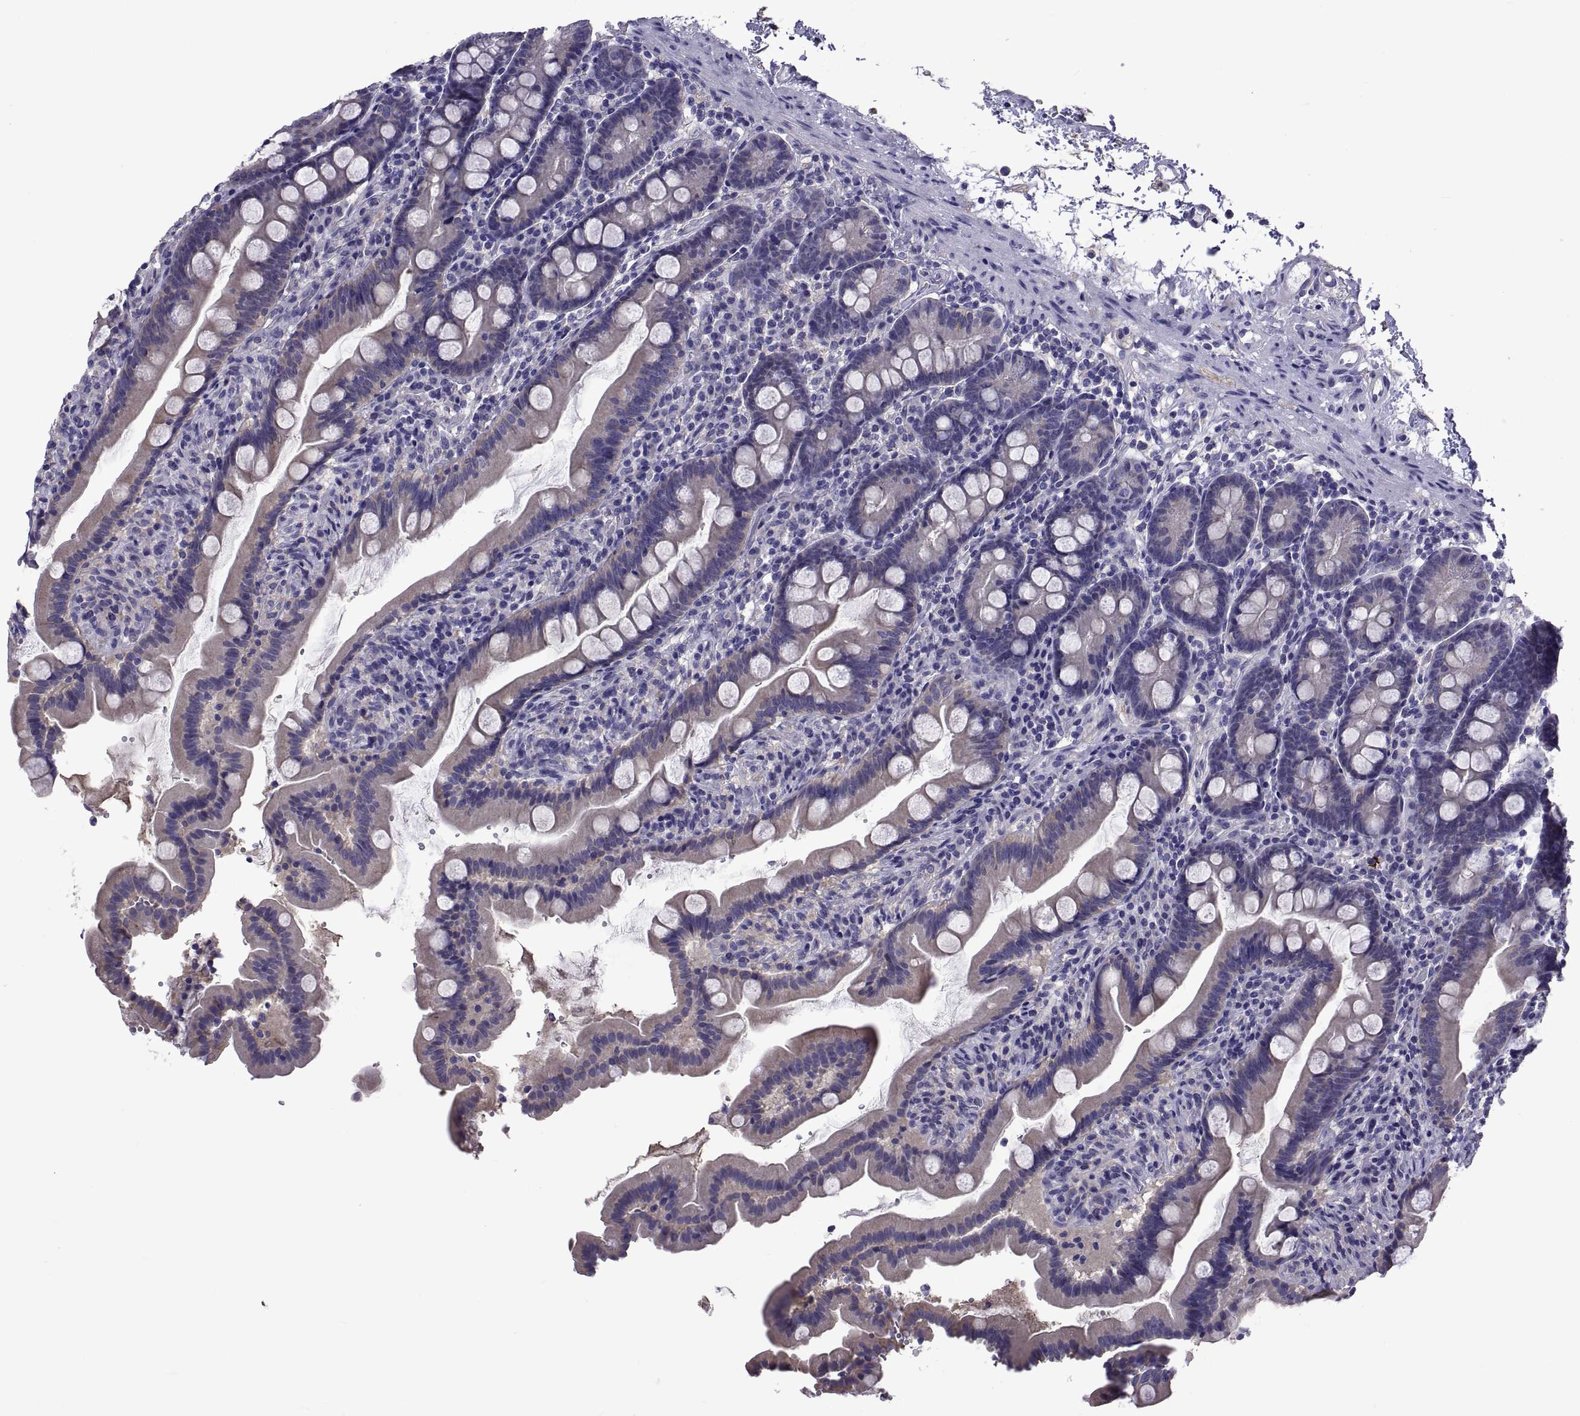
{"staining": {"intensity": "negative", "quantity": "none", "location": "none"}, "tissue": "small intestine", "cell_type": "Glandular cells", "image_type": "normal", "snomed": [{"axis": "morphology", "description": "Normal tissue, NOS"}, {"axis": "topography", "description": "Small intestine"}], "caption": "DAB immunohistochemical staining of benign human small intestine displays no significant staining in glandular cells.", "gene": "TMC3", "patient": {"sex": "female", "age": 44}}